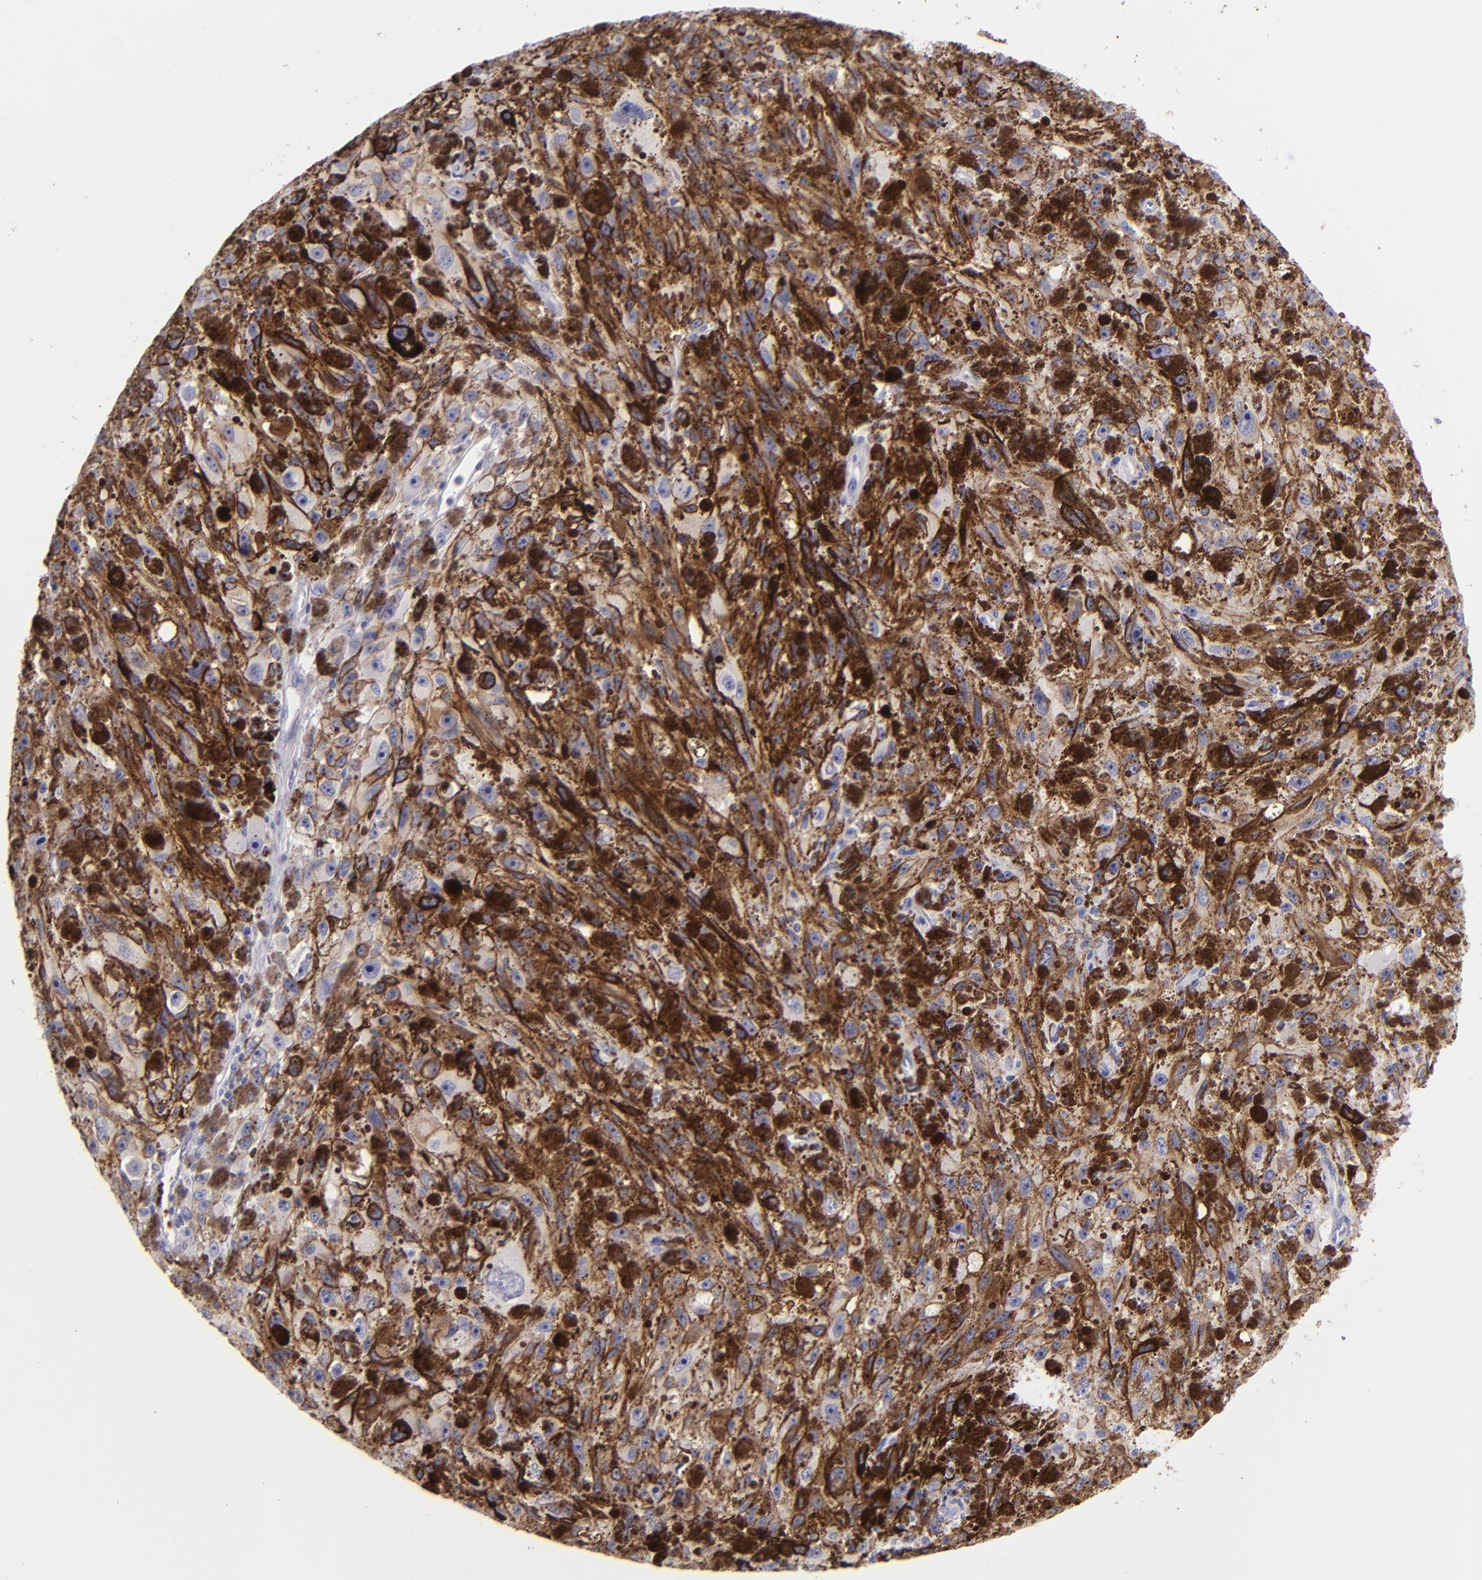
{"staining": {"intensity": "weak", "quantity": "25%-75%", "location": "cytoplasmic/membranous"}, "tissue": "melanoma", "cell_type": "Tumor cells", "image_type": "cancer", "snomed": [{"axis": "morphology", "description": "Malignant melanoma, NOS"}, {"axis": "topography", "description": "Skin"}], "caption": "A brown stain labels weak cytoplasmic/membranous staining of a protein in melanoma tumor cells.", "gene": "CDH3", "patient": {"sex": "female", "age": 104}}